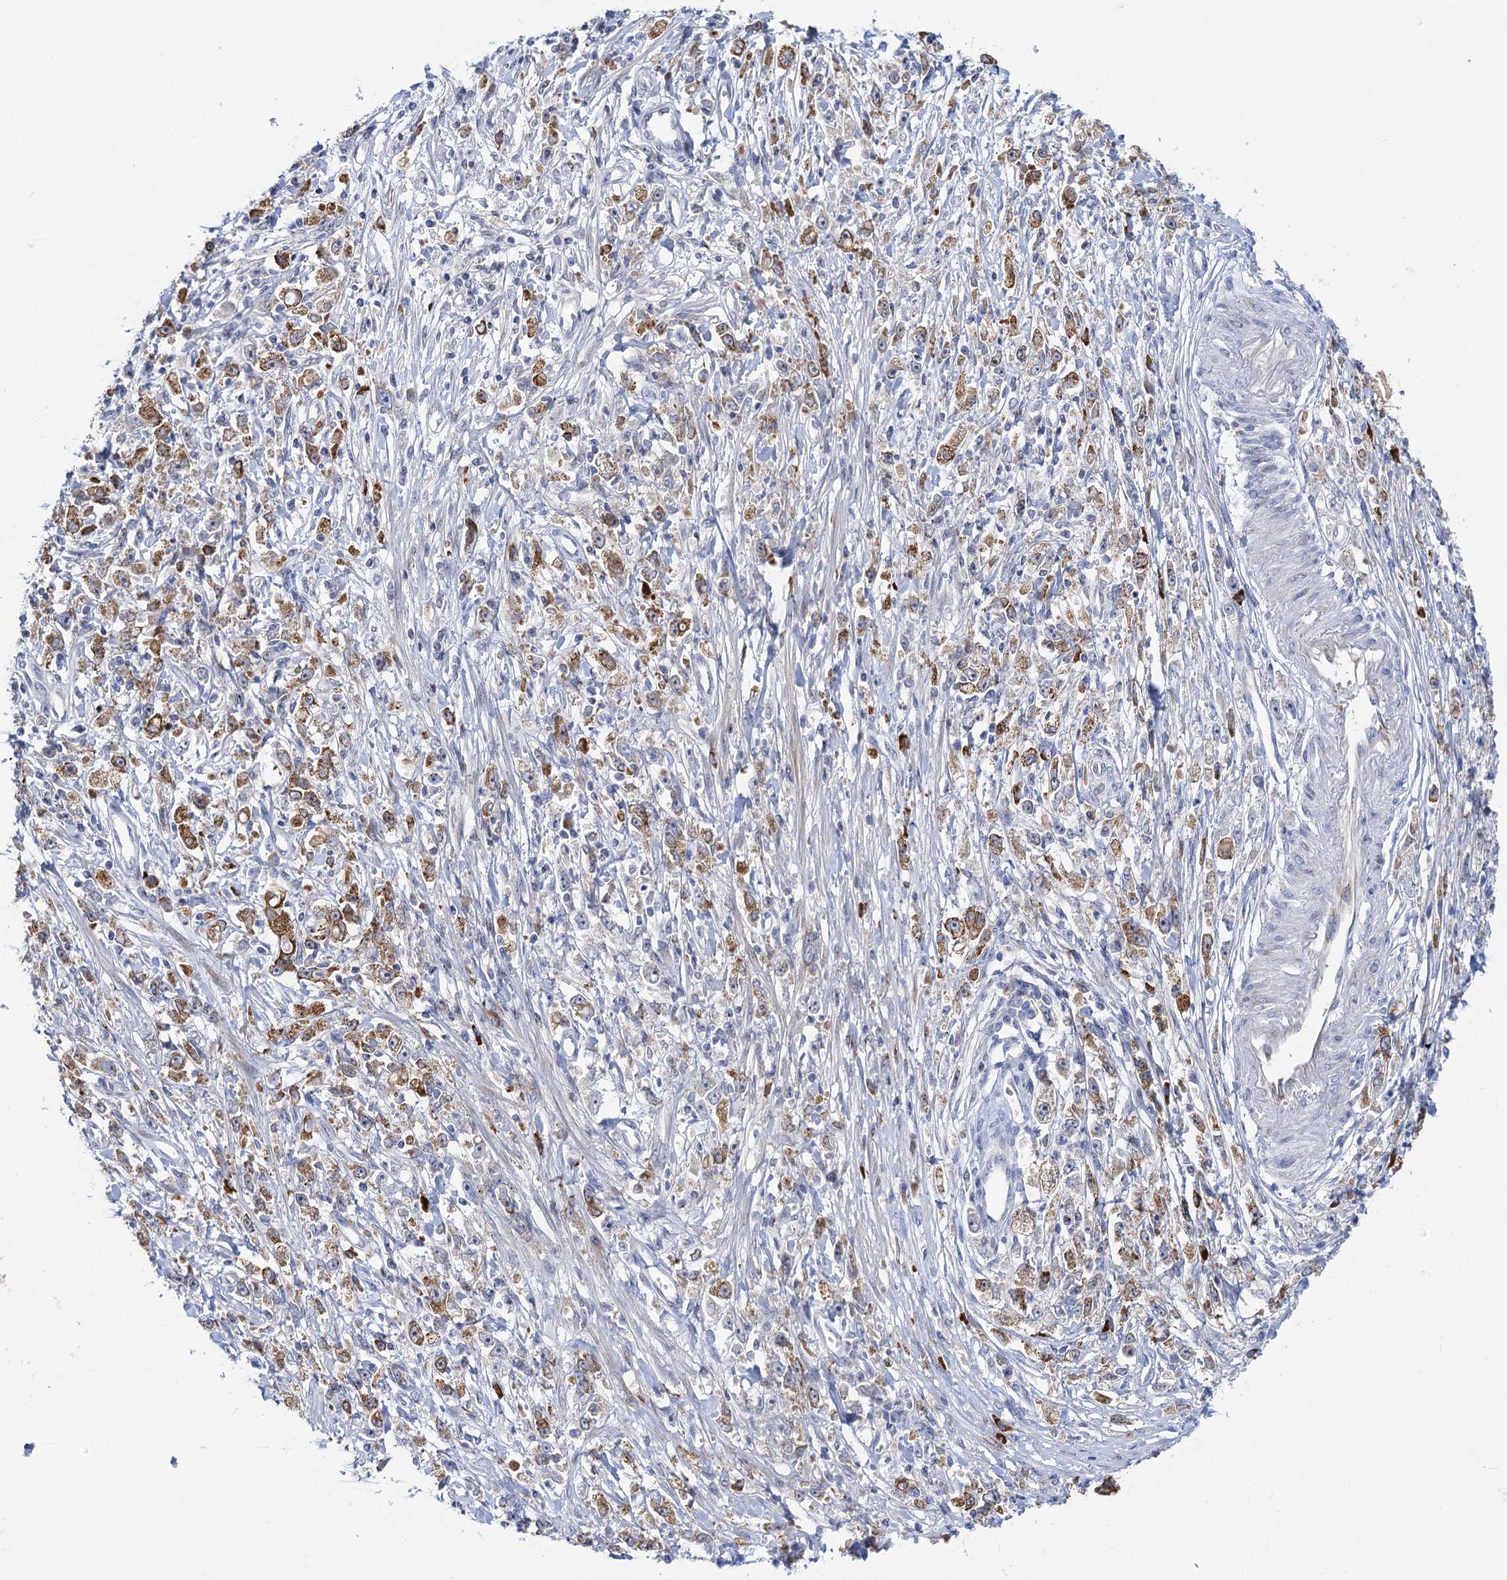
{"staining": {"intensity": "moderate", "quantity": ">75%", "location": "cytoplasmic/membranous"}, "tissue": "stomach cancer", "cell_type": "Tumor cells", "image_type": "cancer", "snomed": [{"axis": "morphology", "description": "Adenocarcinoma, NOS"}, {"axis": "topography", "description": "Stomach"}], "caption": "A high-resolution micrograph shows immunohistochemistry staining of stomach cancer (adenocarcinoma), which displays moderate cytoplasmic/membranous positivity in approximately >75% of tumor cells.", "gene": "QPCTL", "patient": {"sex": "female", "age": 59}}